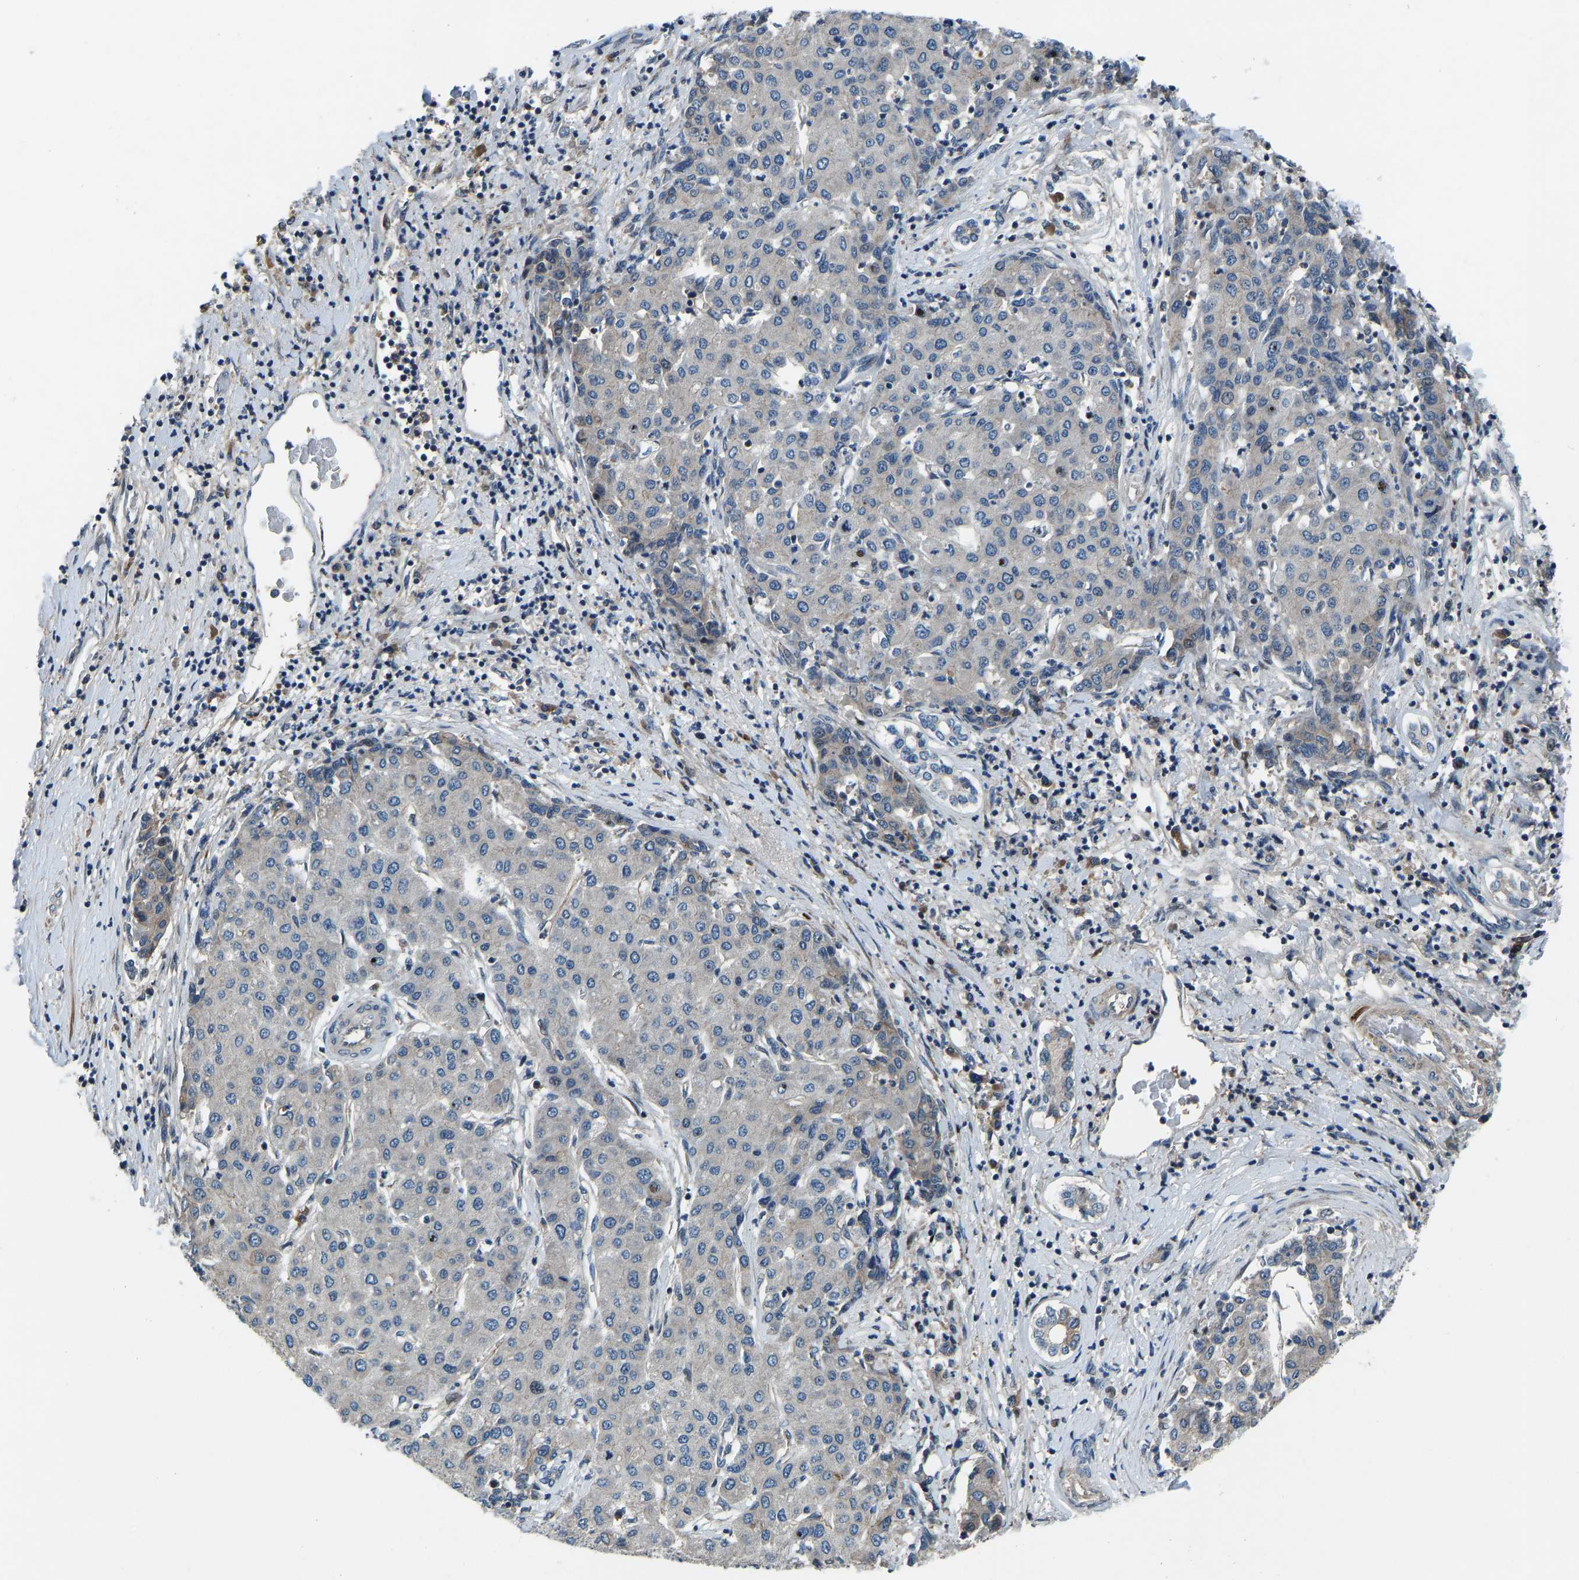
{"staining": {"intensity": "negative", "quantity": "none", "location": "none"}, "tissue": "liver cancer", "cell_type": "Tumor cells", "image_type": "cancer", "snomed": [{"axis": "morphology", "description": "Carcinoma, Hepatocellular, NOS"}, {"axis": "topography", "description": "Liver"}], "caption": "Immunohistochemical staining of liver cancer (hepatocellular carcinoma) displays no significant expression in tumor cells. (Immunohistochemistry (ihc), brightfield microscopy, high magnification).", "gene": "RLIM", "patient": {"sex": "male", "age": 65}}